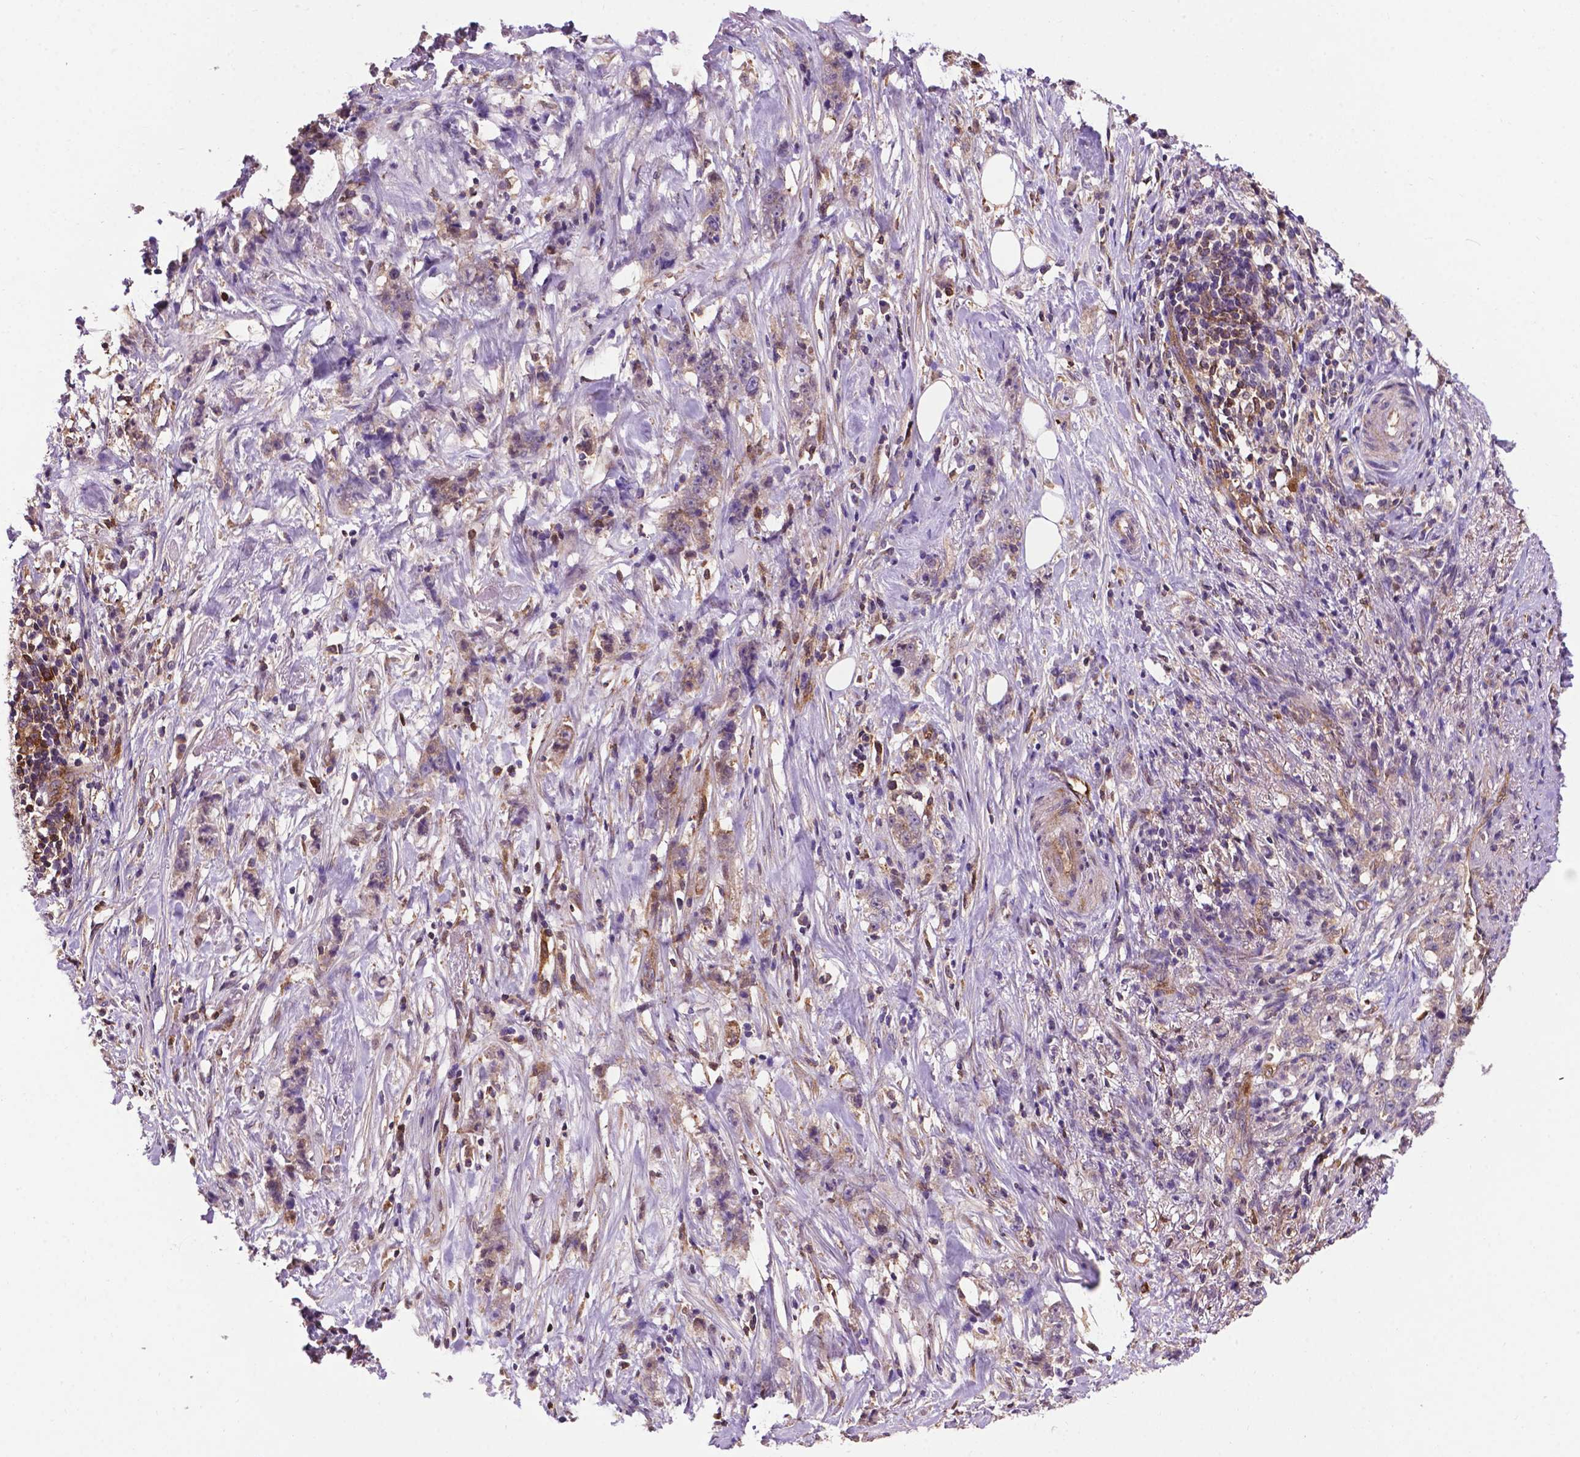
{"staining": {"intensity": "weak", "quantity": "<25%", "location": "cytoplasmic/membranous"}, "tissue": "stomach cancer", "cell_type": "Tumor cells", "image_type": "cancer", "snomed": [{"axis": "morphology", "description": "Adenocarcinoma, NOS"}, {"axis": "topography", "description": "Stomach, lower"}], "caption": "Immunohistochemistry image of stomach cancer stained for a protein (brown), which demonstrates no staining in tumor cells.", "gene": "SMAD3", "patient": {"sex": "male", "age": 88}}